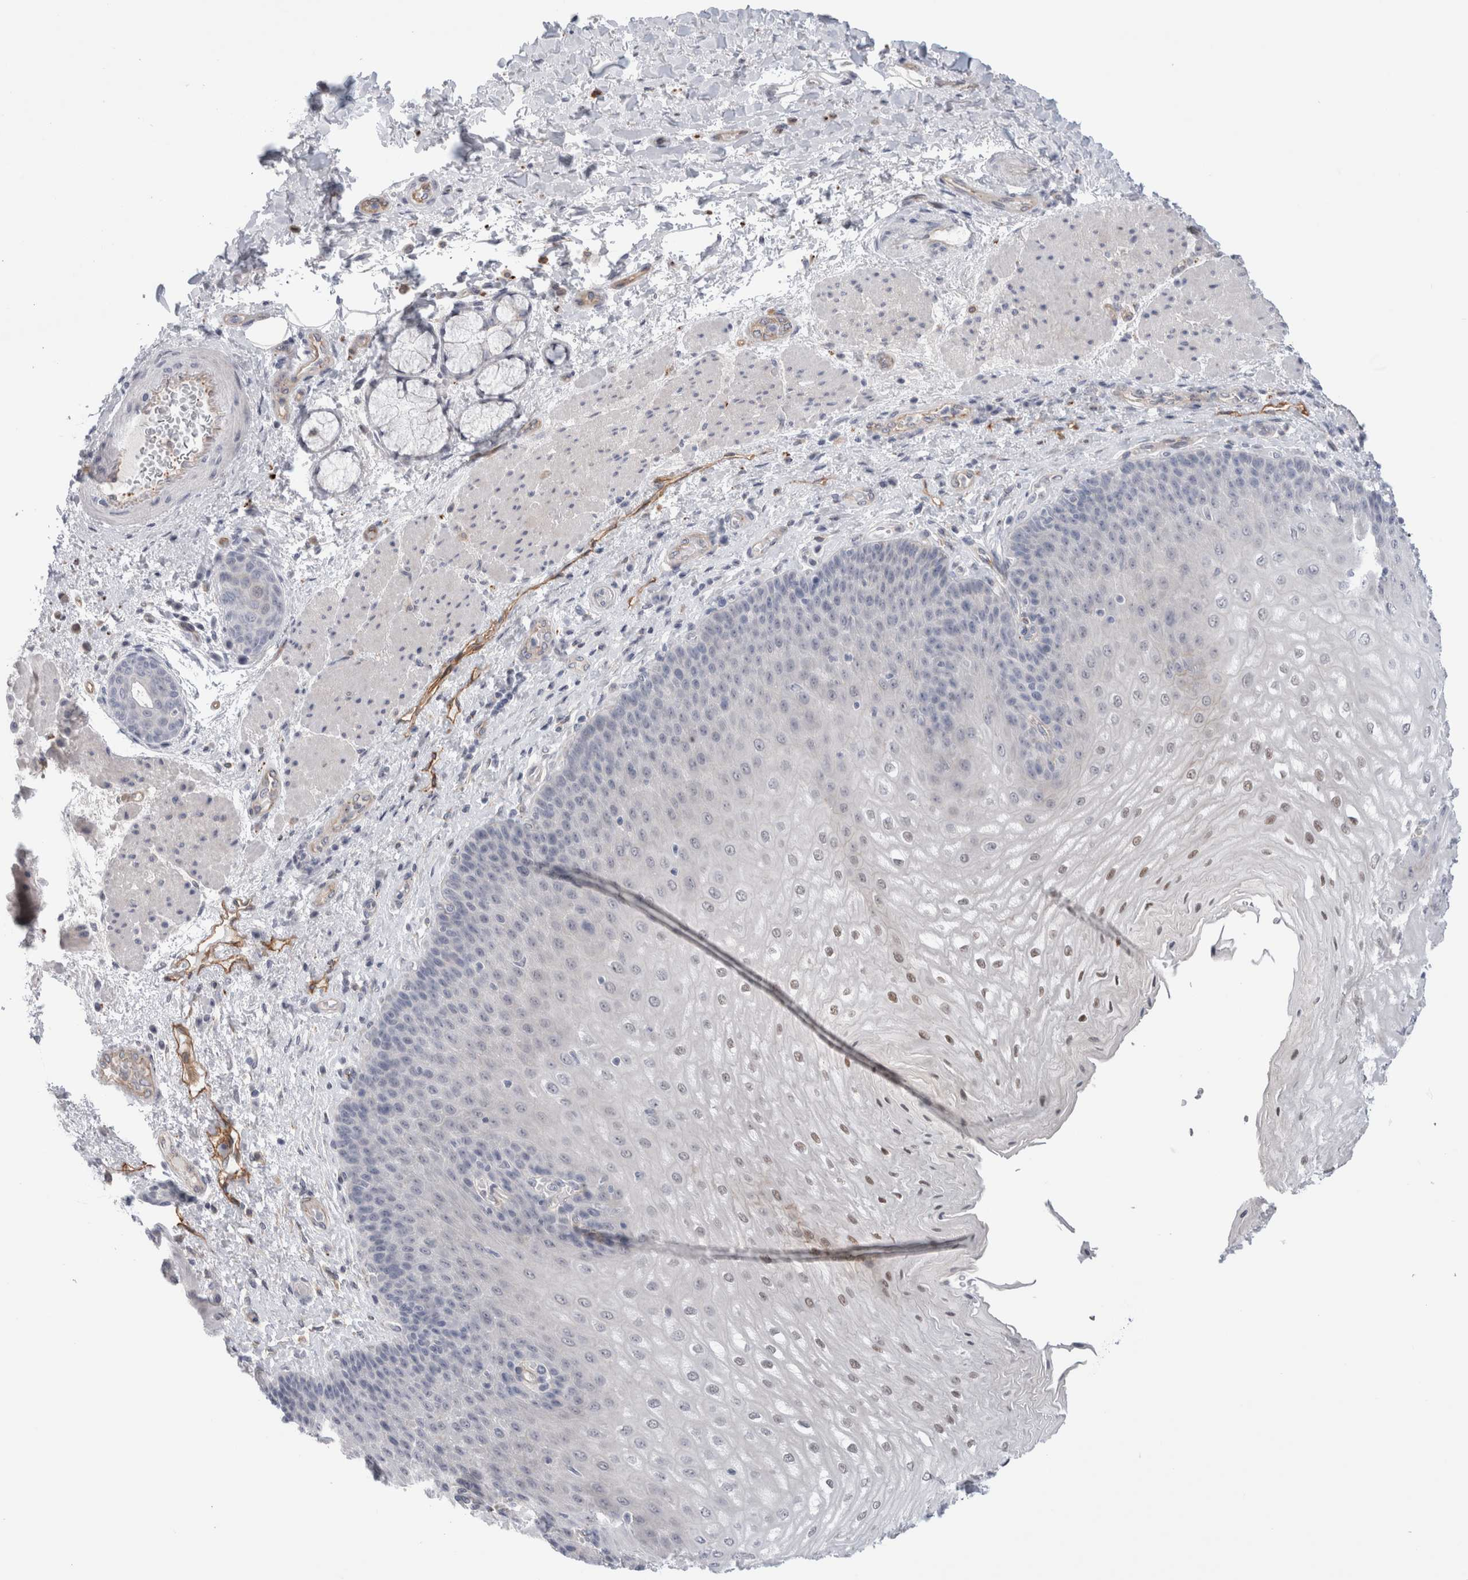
{"staining": {"intensity": "moderate", "quantity": "<25%", "location": "nuclear"}, "tissue": "esophagus", "cell_type": "Squamous epithelial cells", "image_type": "normal", "snomed": [{"axis": "morphology", "description": "Normal tissue, NOS"}, {"axis": "topography", "description": "Esophagus"}], "caption": "The histopathology image shows staining of benign esophagus, revealing moderate nuclear protein positivity (brown color) within squamous epithelial cells.", "gene": "ANKMY1", "patient": {"sex": "male", "age": 54}}